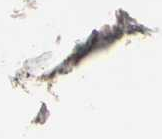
{"staining": {"intensity": "negative", "quantity": "none", "location": "none"}, "tissue": "smooth muscle", "cell_type": "Smooth muscle cells", "image_type": "normal", "snomed": [{"axis": "morphology", "description": "Normal tissue, NOS"}, {"axis": "topography", "description": "Smooth muscle"}, {"axis": "topography", "description": "Colon"}], "caption": "Immunohistochemistry histopathology image of normal smooth muscle: smooth muscle stained with DAB (3,3'-diaminobenzidine) displays no significant protein staining in smooth muscle cells.", "gene": "CYP2C8", "patient": {"sex": "male", "age": 67}}